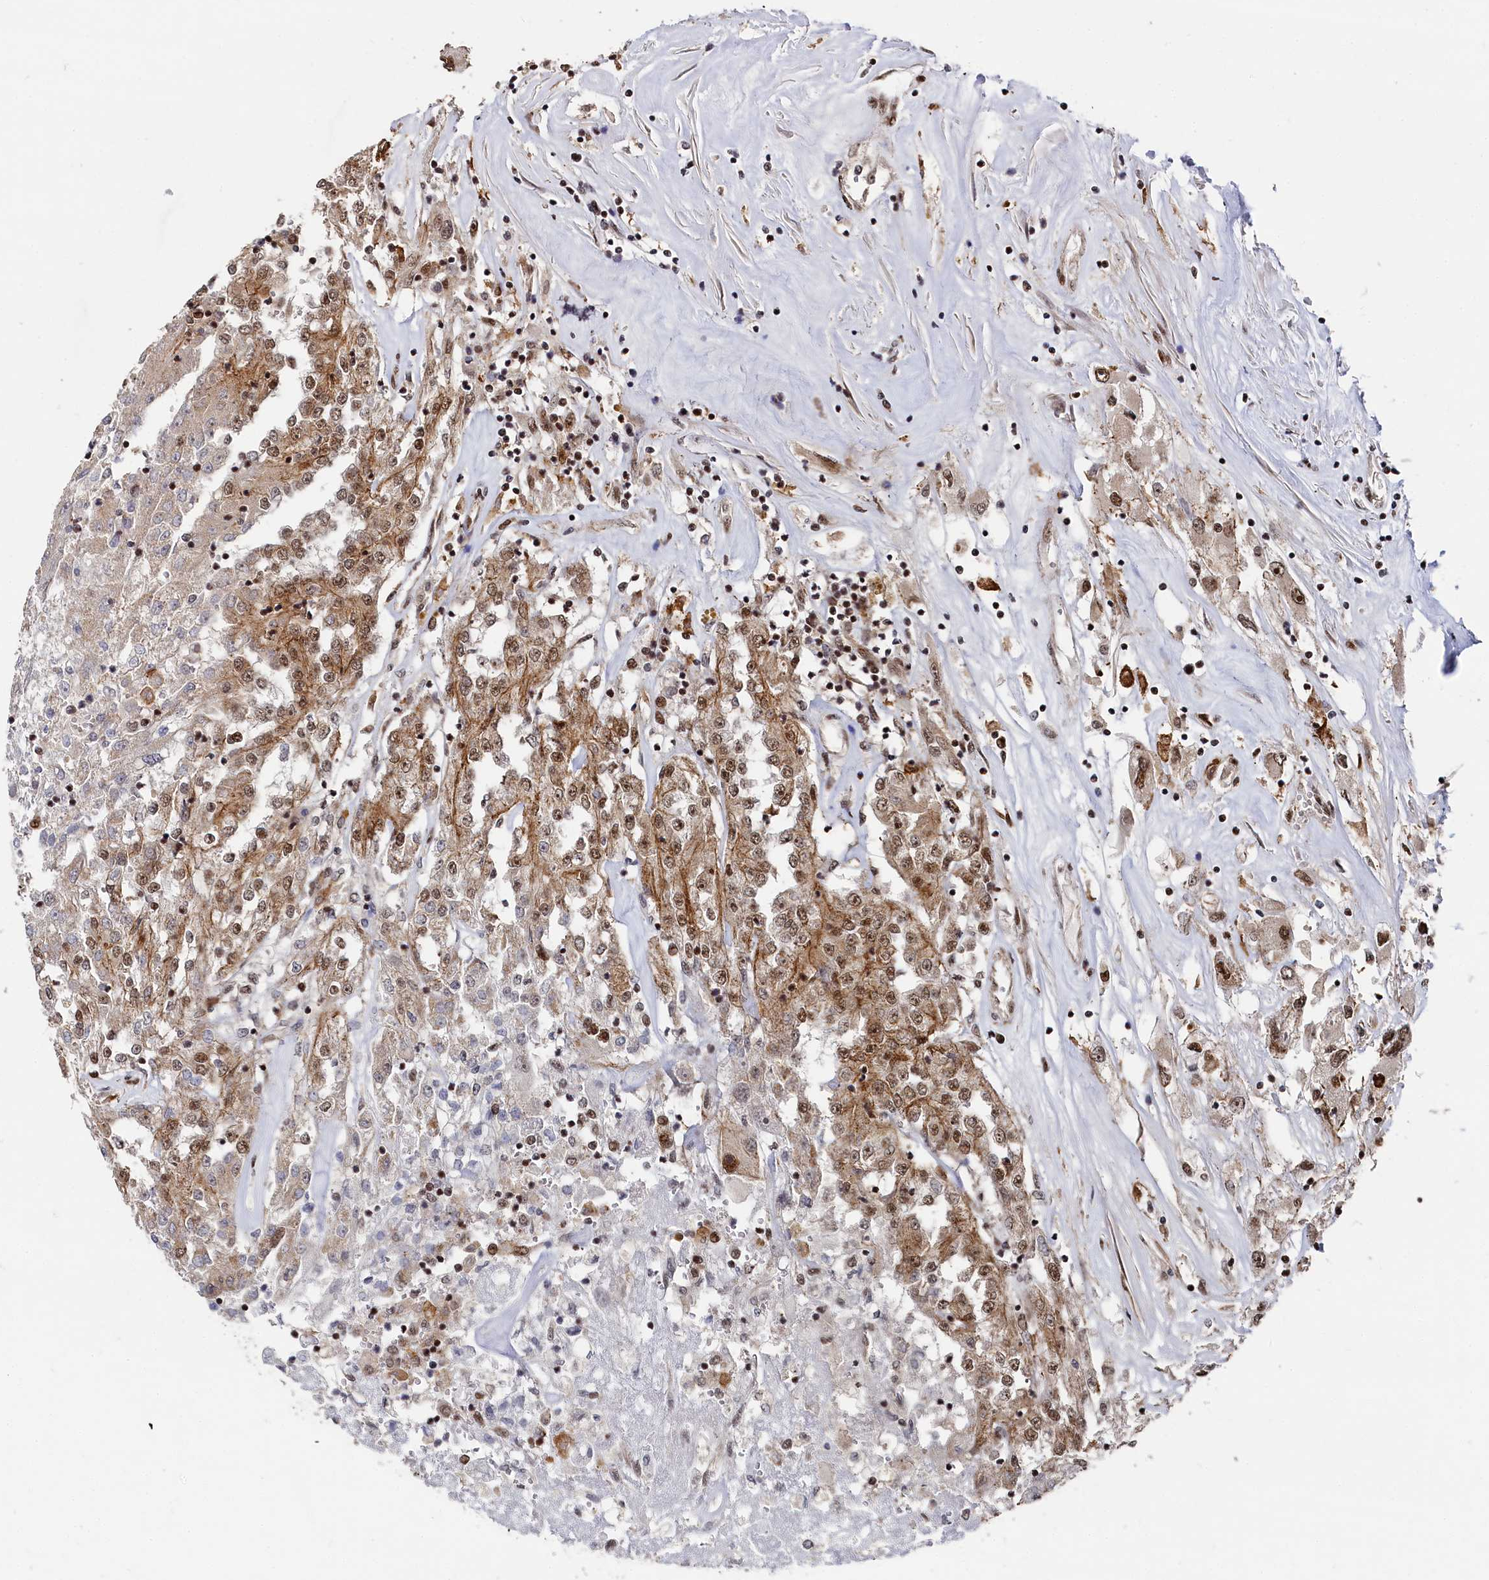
{"staining": {"intensity": "moderate", "quantity": ">75%", "location": "cytoplasmic/membranous,nuclear"}, "tissue": "renal cancer", "cell_type": "Tumor cells", "image_type": "cancer", "snomed": [{"axis": "morphology", "description": "Adenocarcinoma, NOS"}, {"axis": "topography", "description": "Kidney"}], "caption": "Renal cancer stained with a brown dye demonstrates moderate cytoplasmic/membranous and nuclear positive staining in about >75% of tumor cells.", "gene": "BUB3", "patient": {"sex": "female", "age": 52}}